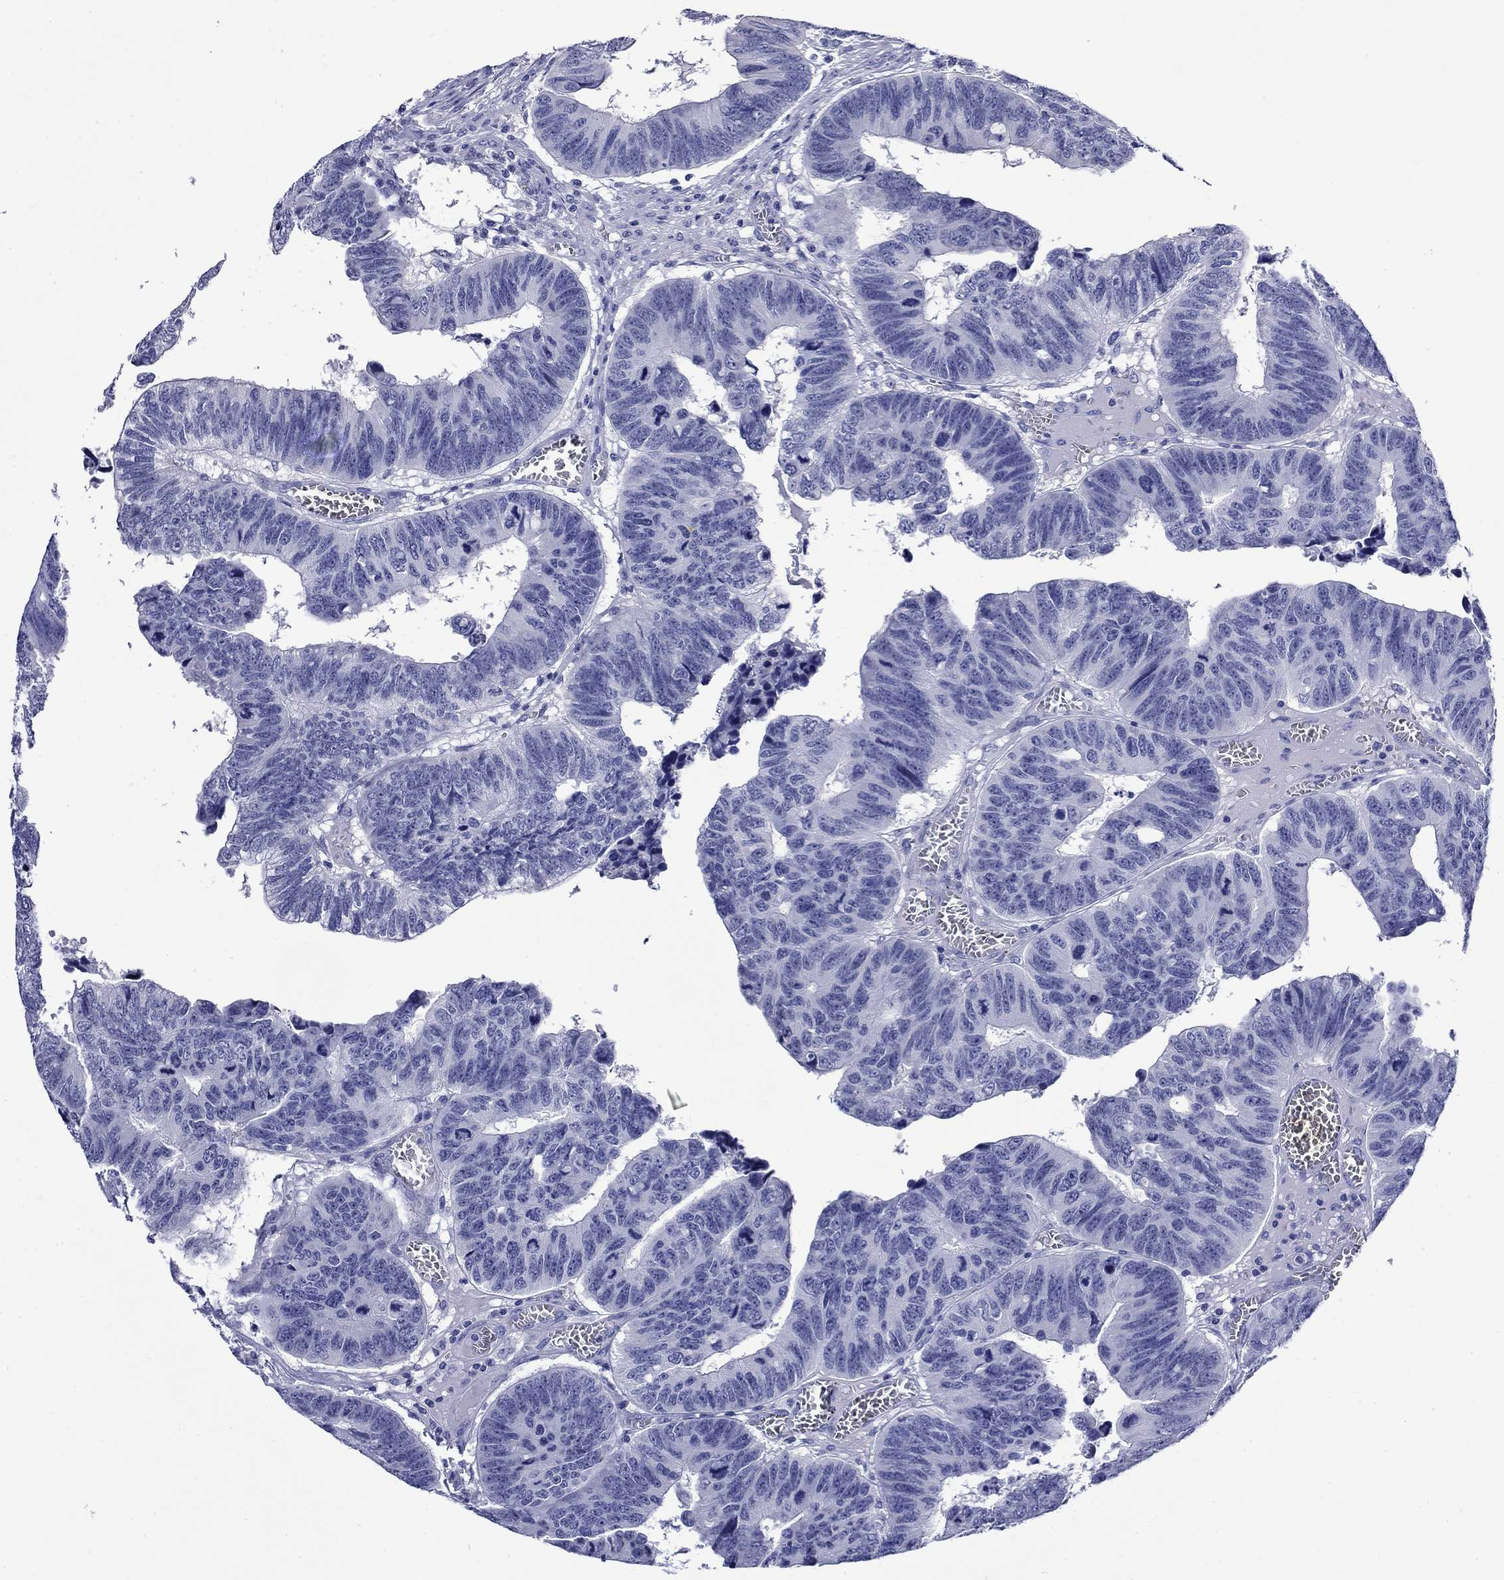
{"staining": {"intensity": "negative", "quantity": "none", "location": "none"}, "tissue": "colorectal cancer", "cell_type": "Tumor cells", "image_type": "cancer", "snomed": [{"axis": "morphology", "description": "Adenocarcinoma, NOS"}, {"axis": "topography", "description": "Appendix"}, {"axis": "topography", "description": "Colon"}, {"axis": "topography", "description": "Cecum"}, {"axis": "topography", "description": "Colon asc"}], "caption": "There is no significant staining in tumor cells of colorectal adenocarcinoma.", "gene": "GIP", "patient": {"sex": "female", "age": 85}}